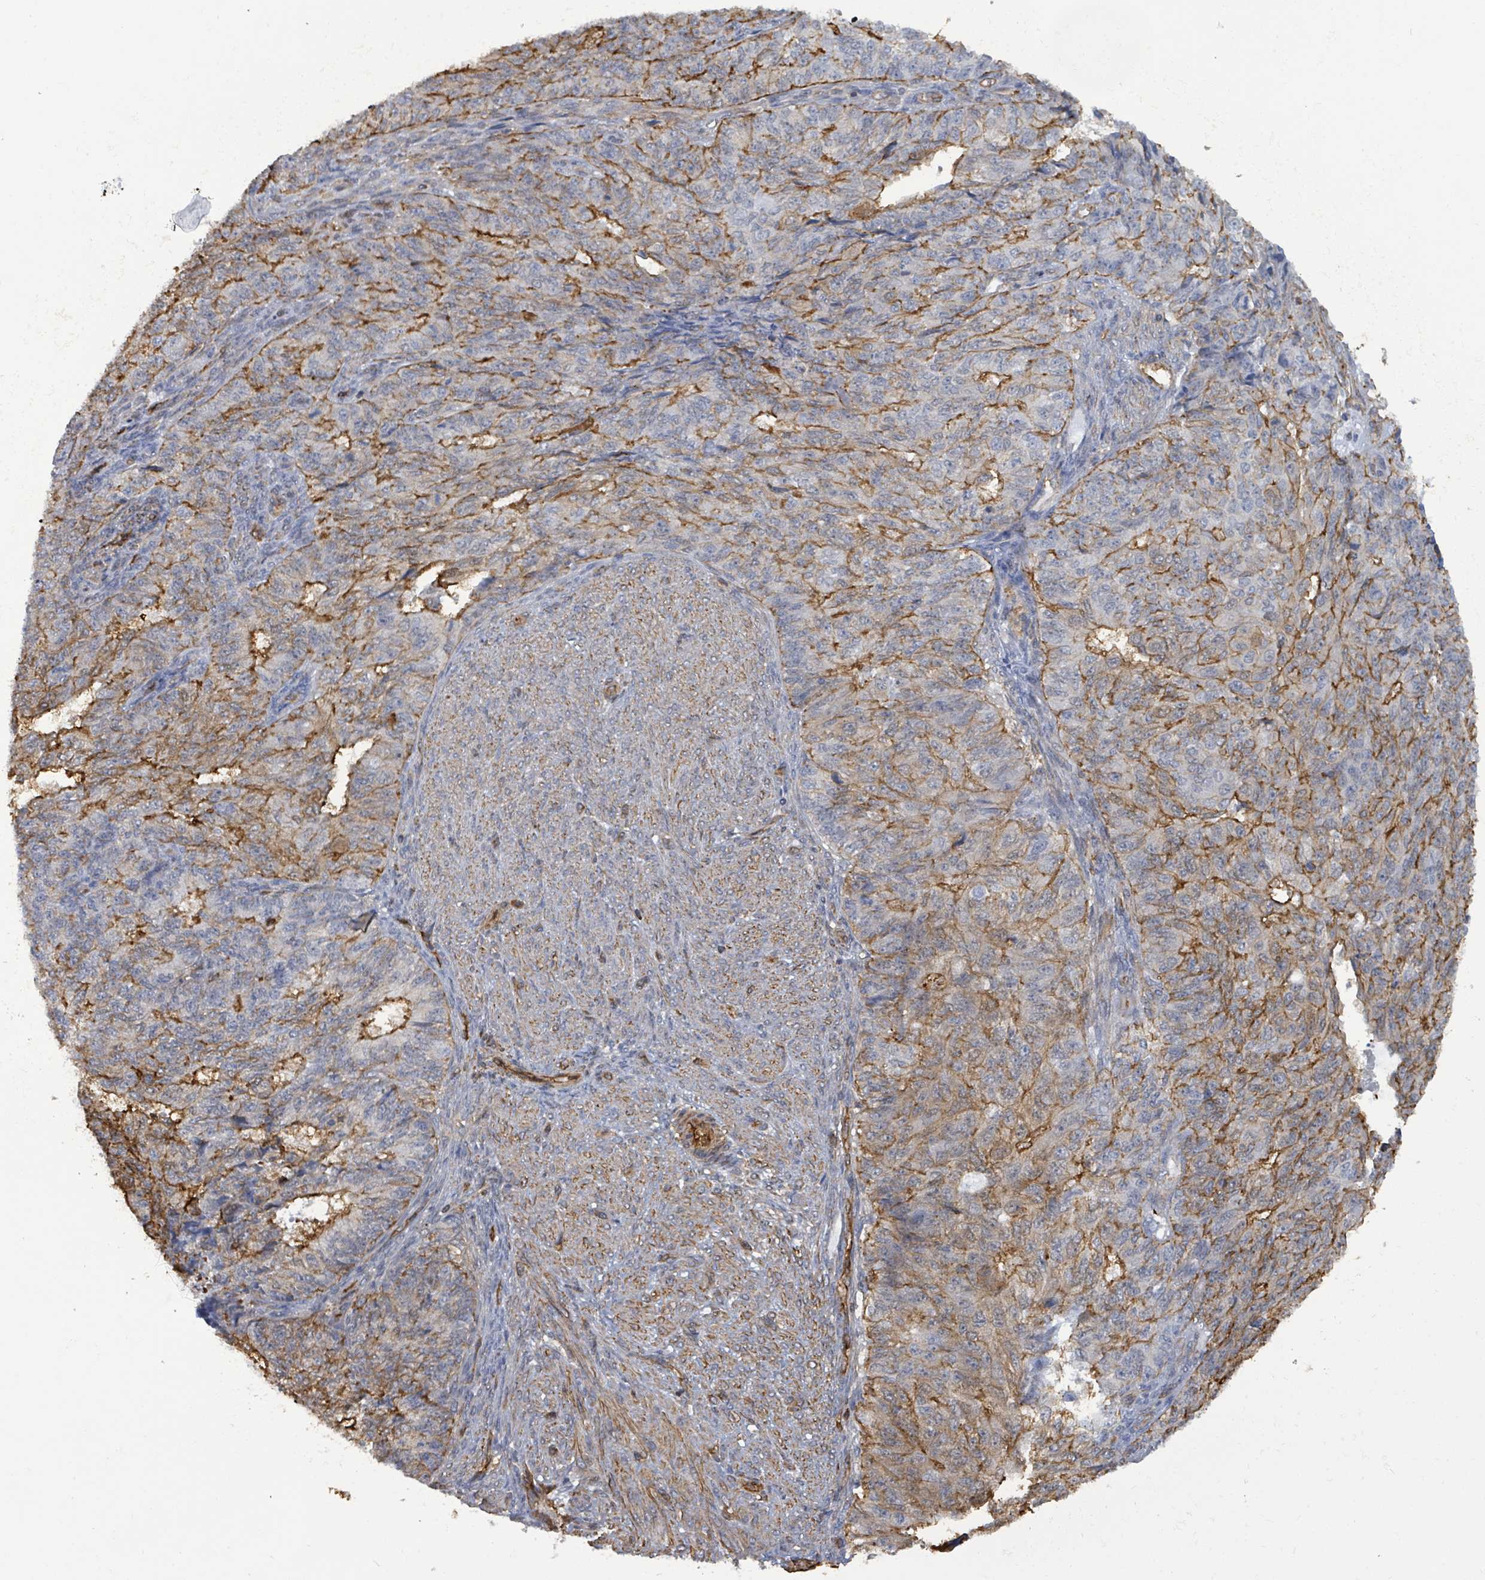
{"staining": {"intensity": "moderate", "quantity": "25%-75%", "location": "cytoplasmic/membranous"}, "tissue": "endometrial cancer", "cell_type": "Tumor cells", "image_type": "cancer", "snomed": [{"axis": "morphology", "description": "Adenocarcinoma, NOS"}, {"axis": "topography", "description": "Endometrium"}], "caption": "Immunohistochemistry (IHC) histopathology image of neoplastic tissue: human endometrial cancer (adenocarcinoma) stained using immunohistochemistry displays medium levels of moderate protein expression localized specifically in the cytoplasmic/membranous of tumor cells, appearing as a cytoplasmic/membranous brown color.", "gene": "PRKRIP1", "patient": {"sex": "female", "age": 32}}